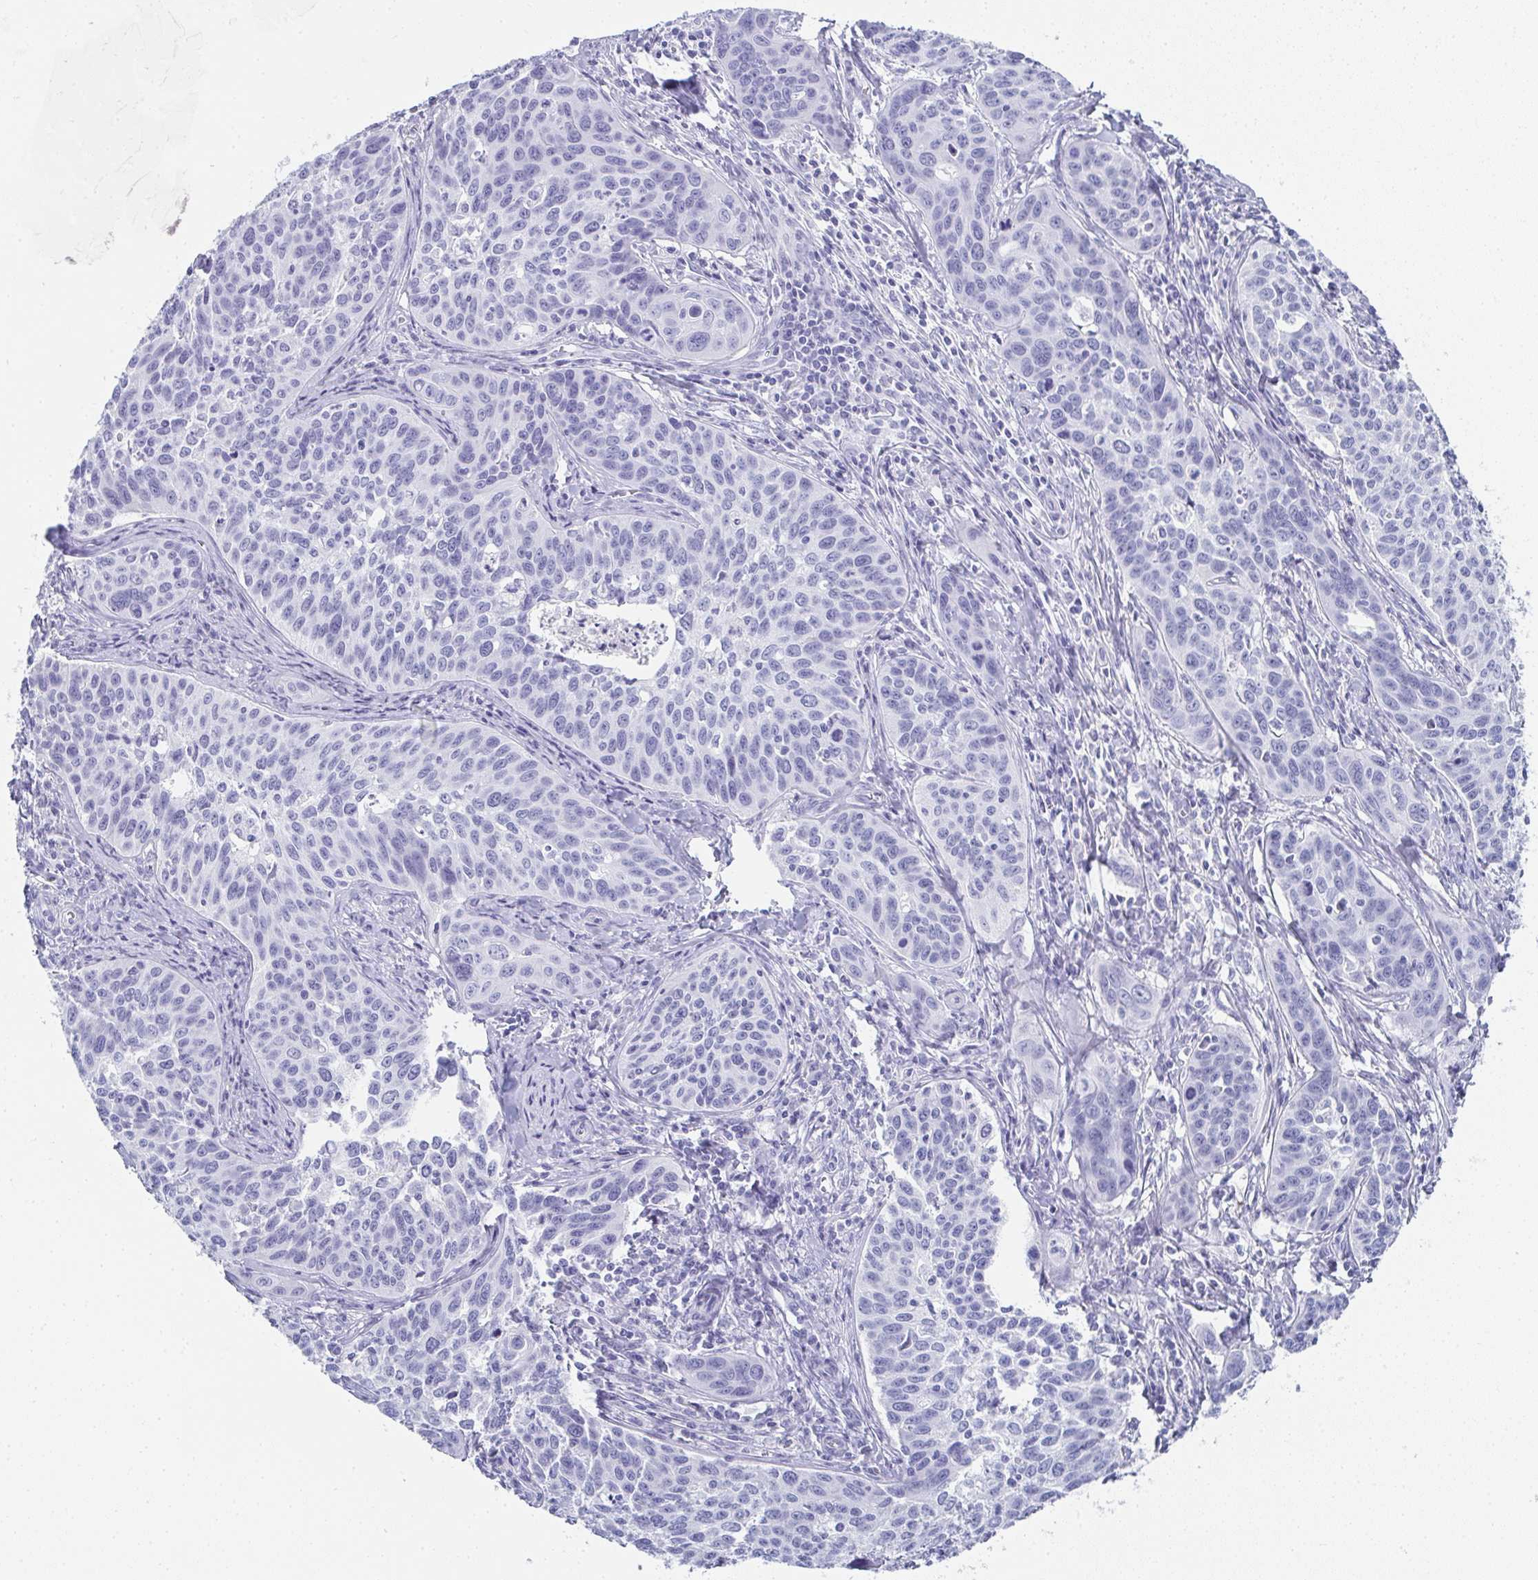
{"staining": {"intensity": "negative", "quantity": "none", "location": "none"}, "tissue": "cervical cancer", "cell_type": "Tumor cells", "image_type": "cancer", "snomed": [{"axis": "morphology", "description": "Squamous cell carcinoma, NOS"}, {"axis": "topography", "description": "Cervix"}], "caption": "A photomicrograph of human squamous cell carcinoma (cervical) is negative for staining in tumor cells. (DAB IHC visualized using brightfield microscopy, high magnification).", "gene": "SYCP1", "patient": {"sex": "female", "age": 31}}